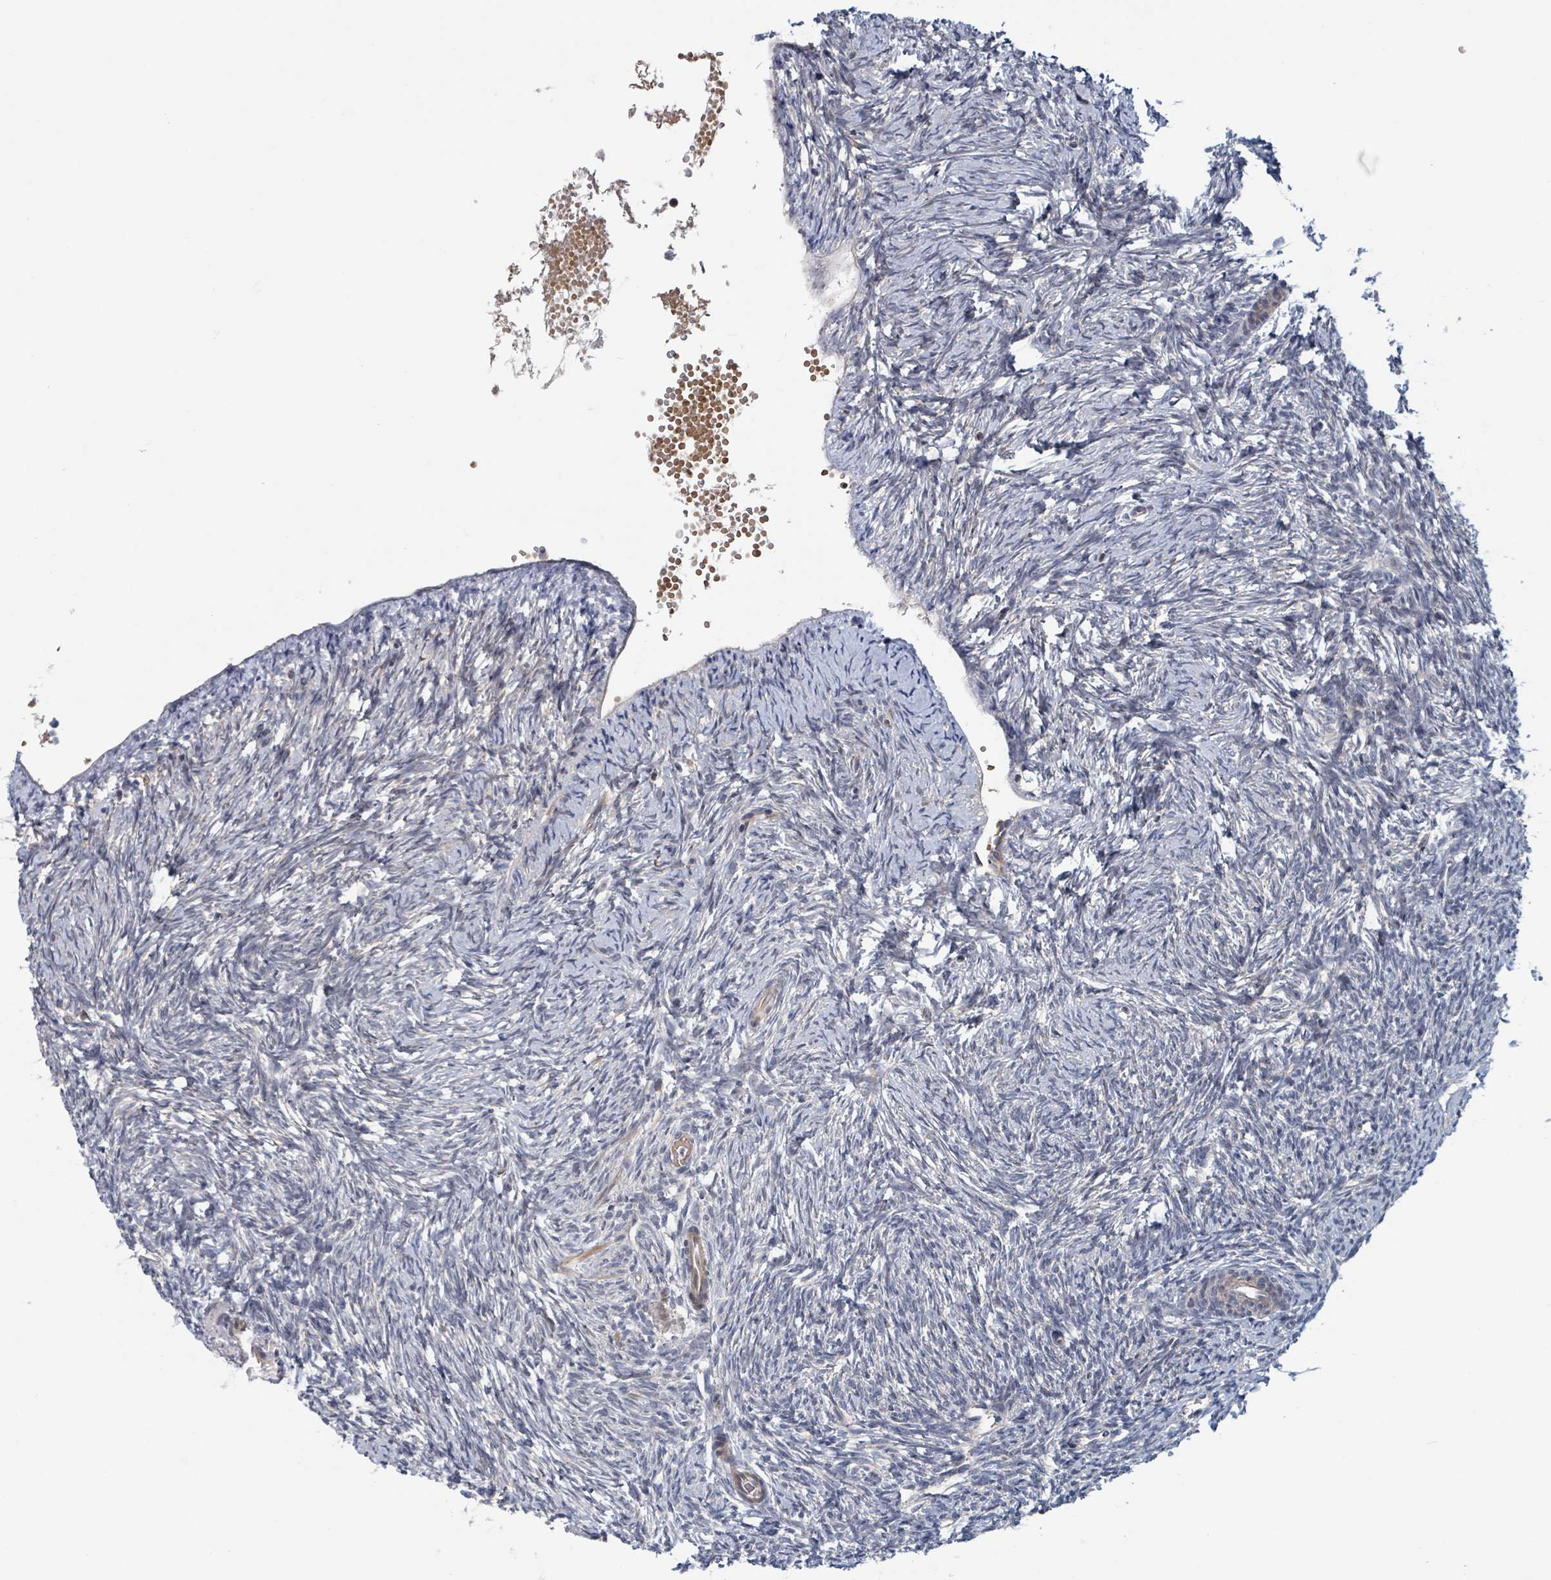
{"staining": {"intensity": "moderate", "quantity": ">75%", "location": "cytoplasmic/membranous"}, "tissue": "ovary", "cell_type": "Follicle cells", "image_type": "normal", "snomed": [{"axis": "morphology", "description": "Normal tissue, NOS"}, {"axis": "topography", "description": "Ovary"}], "caption": "Immunohistochemistry (IHC) micrograph of normal human ovary stained for a protein (brown), which displays medium levels of moderate cytoplasmic/membranous positivity in about >75% of follicle cells.", "gene": "HIVEP1", "patient": {"sex": "female", "age": 51}}